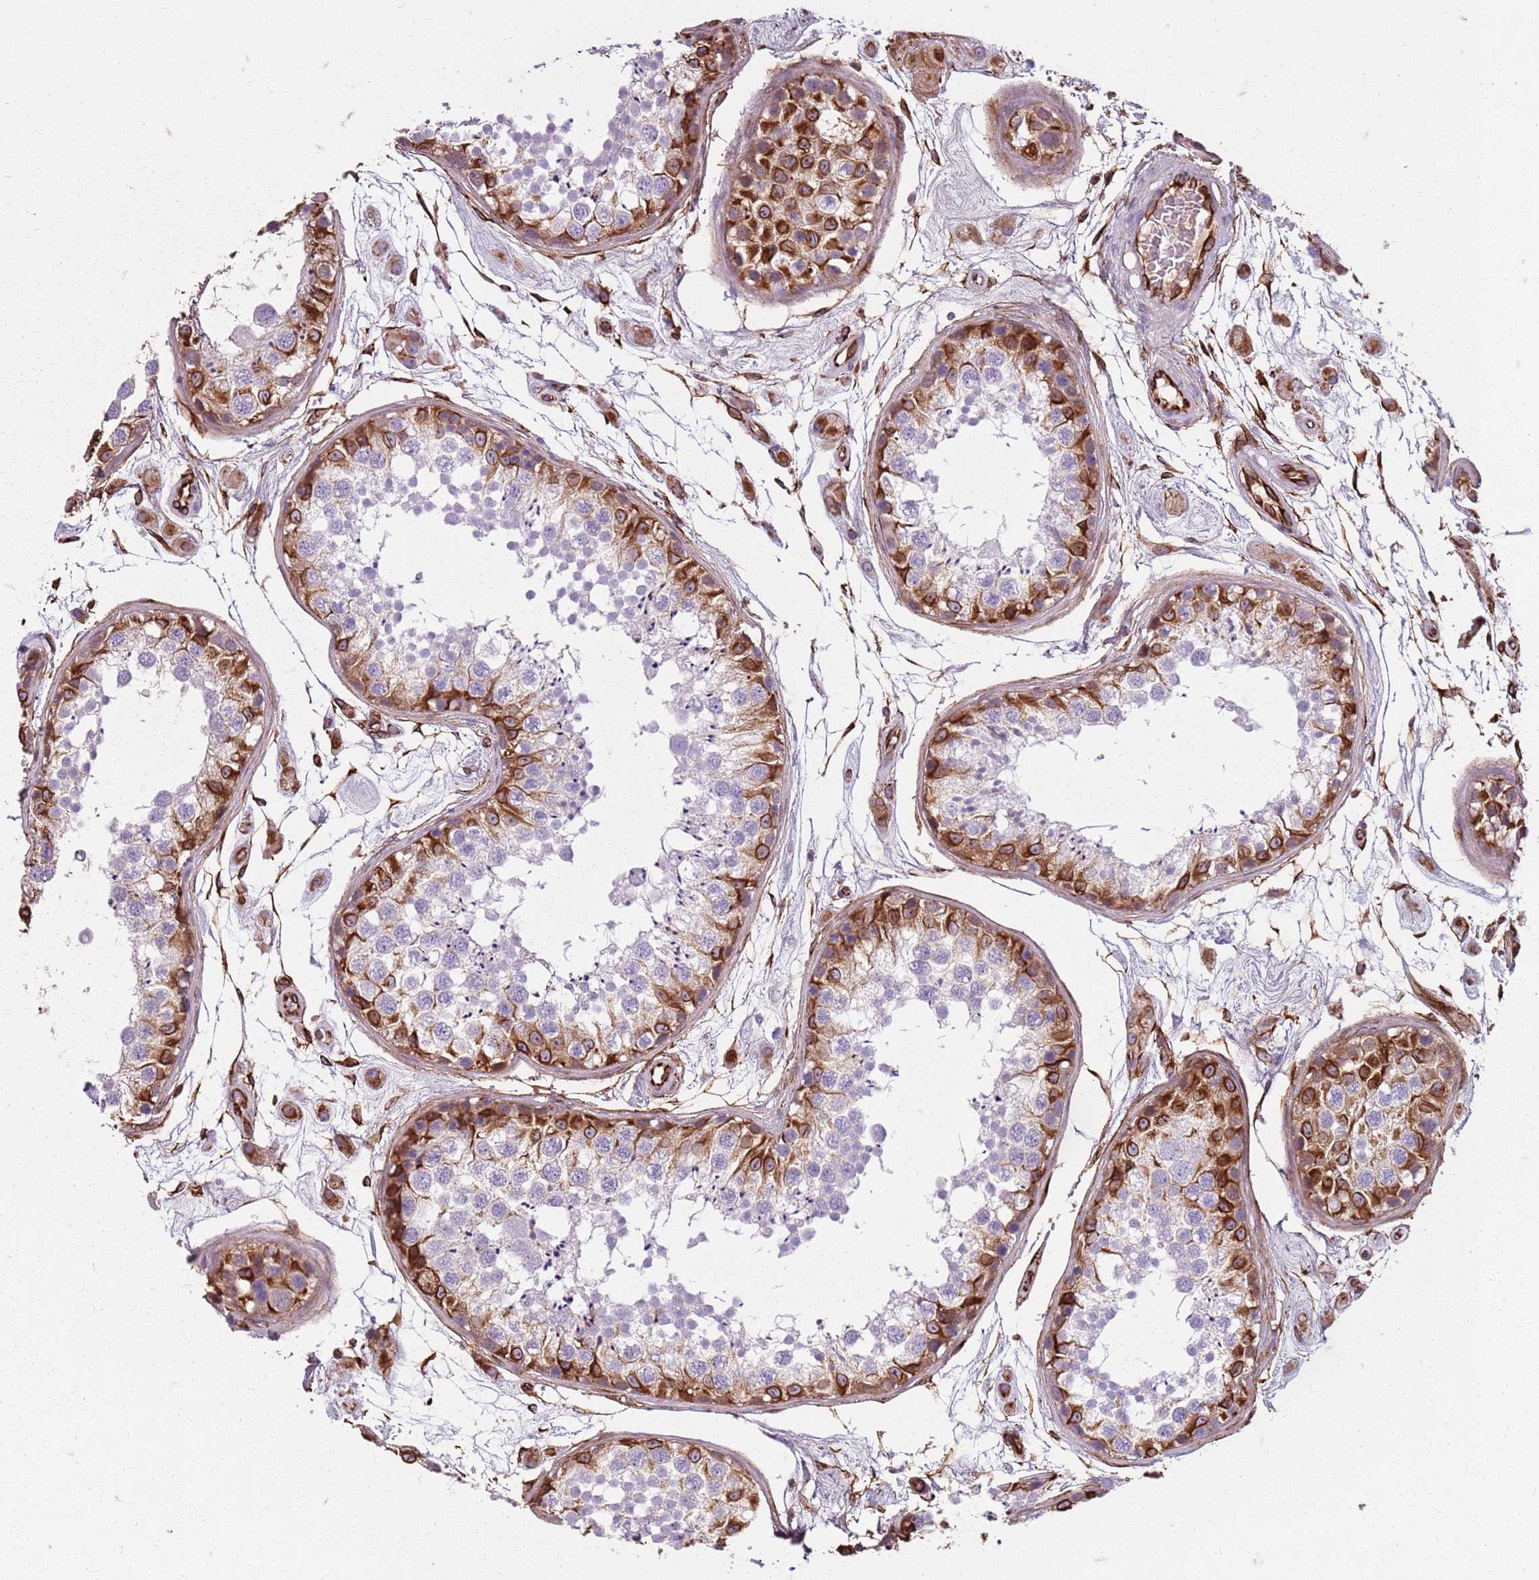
{"staining": {"intensity": "strong", "quantity": "25%-75%", "location": "cytoplasmic/membranous"}, "tissue": "testis", "cell_type": "Cells in seminiferous ducts", "image_type": "normal", "snomed": [{"axis": "morphology", "description": "Normal tissue, NOS"}, {"axis": "topography", "description": "Testis"}], "caption": "Protein expression by immunohistochemistry (IHC) exhibits strong cytoplasmic/membranous staining in about 25%-75% of cells in seminiferous ducts in normal testis. (brown staining indicates protein expression, while blue staining denotes nuclei).", "gene": "TAS2R38", "patient": {"sex": "male", "age": 25}}